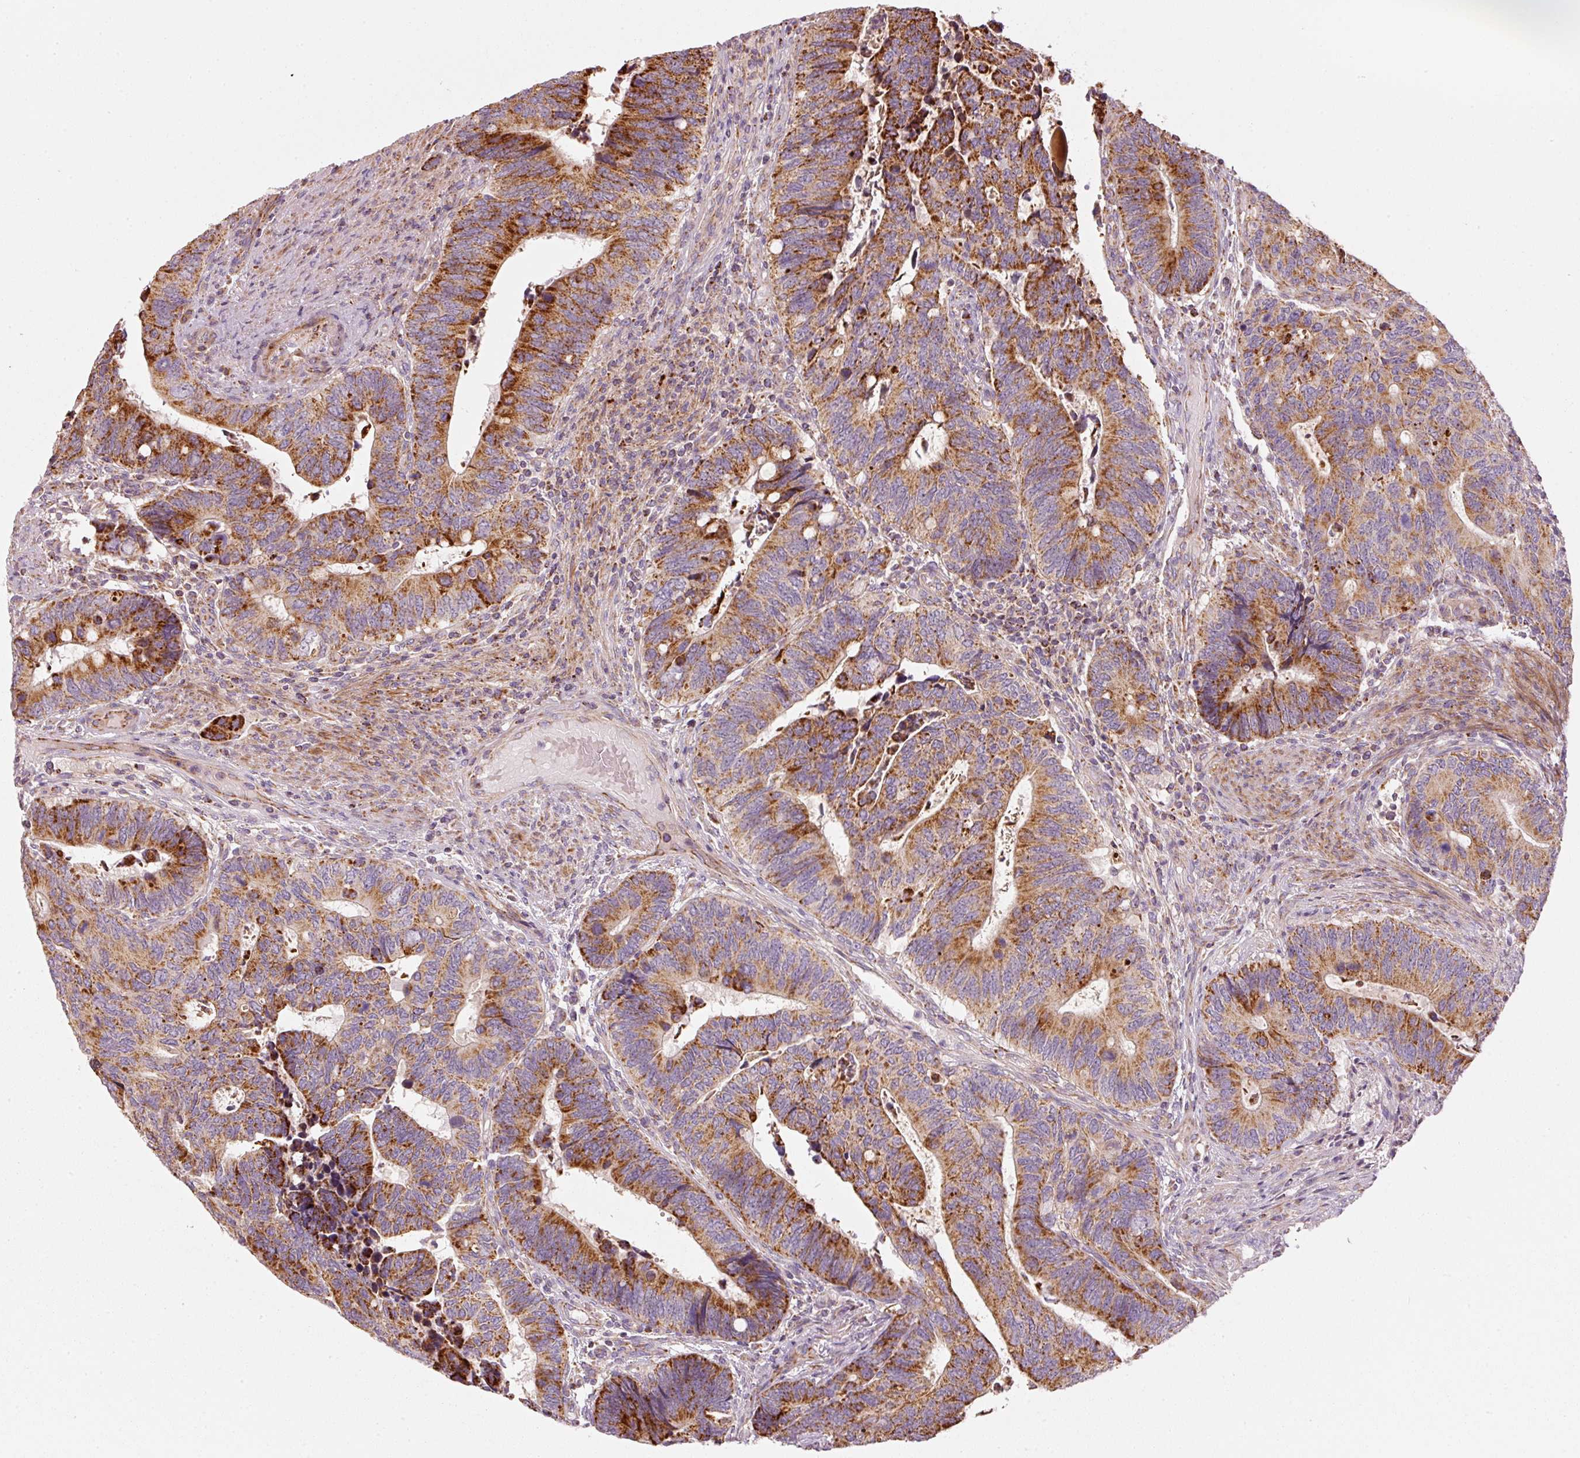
{"staining": {"intensity": "strong", "quantity": "25%-75%", "location": "cytoplasmic/membranous"}, "tissue": "colorectal cancer", "cell_type": "Tumor cells", "image_type": "cancer", "snomed": [{"axis": "morphology", "description": "Adenocarcinoma, NOS"}, {"axis": "topography", "description": "Colon"}], "caption": "Adenocarcinoma (colorectal) stained with a protein marker displays strong staining in tumor cells.", "gene": "C17orf98", "patient": {"sex": "male", "age": 87}}